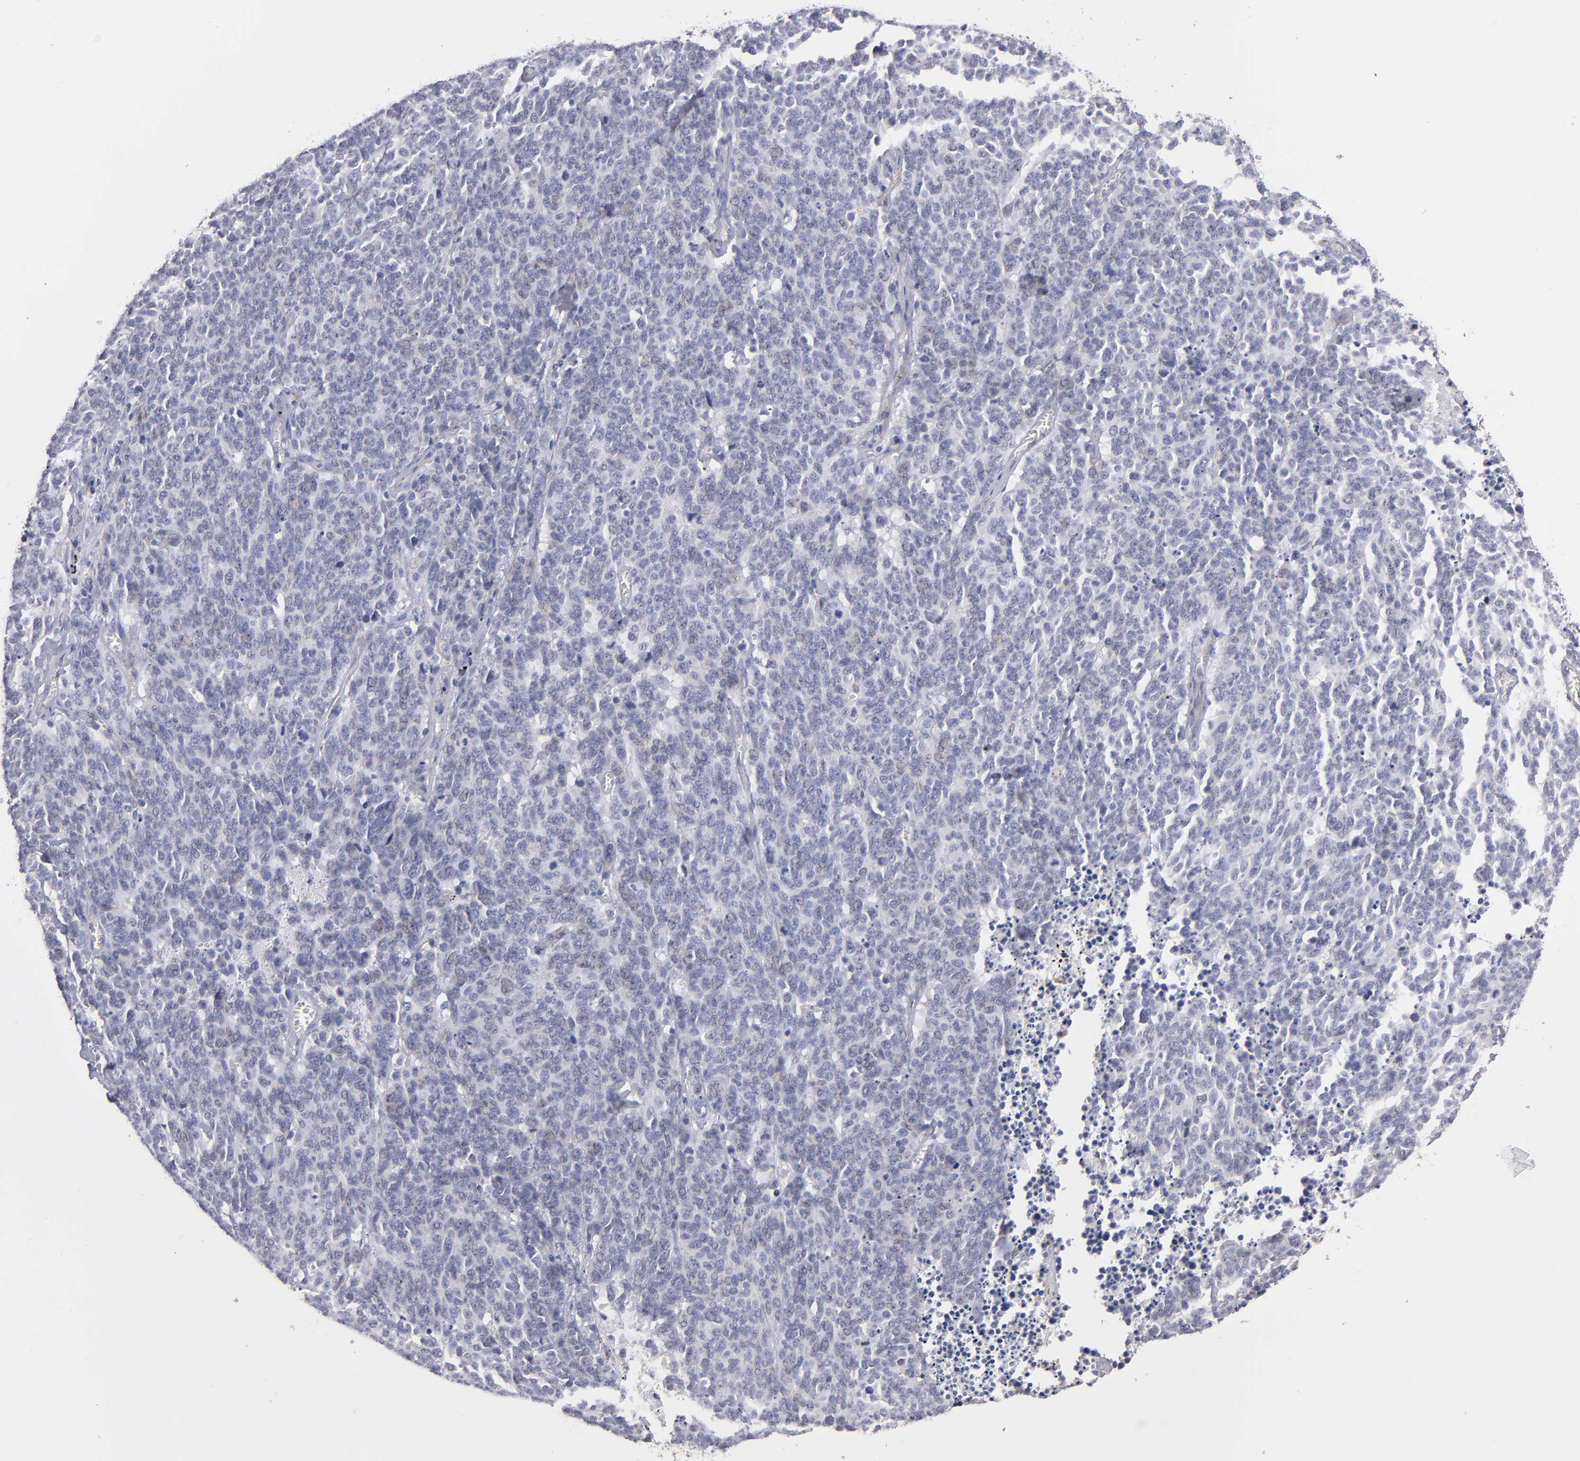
{"staining": {"intensity": "negative", "quantity": "none", "location": "none"}, "tissue": "lung cancer", "cell_type": "Tumor cells", "image_type": "cancer", "snomed": [{"axis": "morphology", "description": "Neoplasm, malignant, NOS"}, {"axis": "topography", "description": "Lung"}], "caption": "Immunohistochemistry micrograph of neoplastic tissue: human lung neoplasm (malignant) stained with DAB (3,3'-diaminobenzidine) shows no significant protein positivity in tumor cells.", "gene": "ABCB1", "patient": {"sex": "female", "age": 58}}